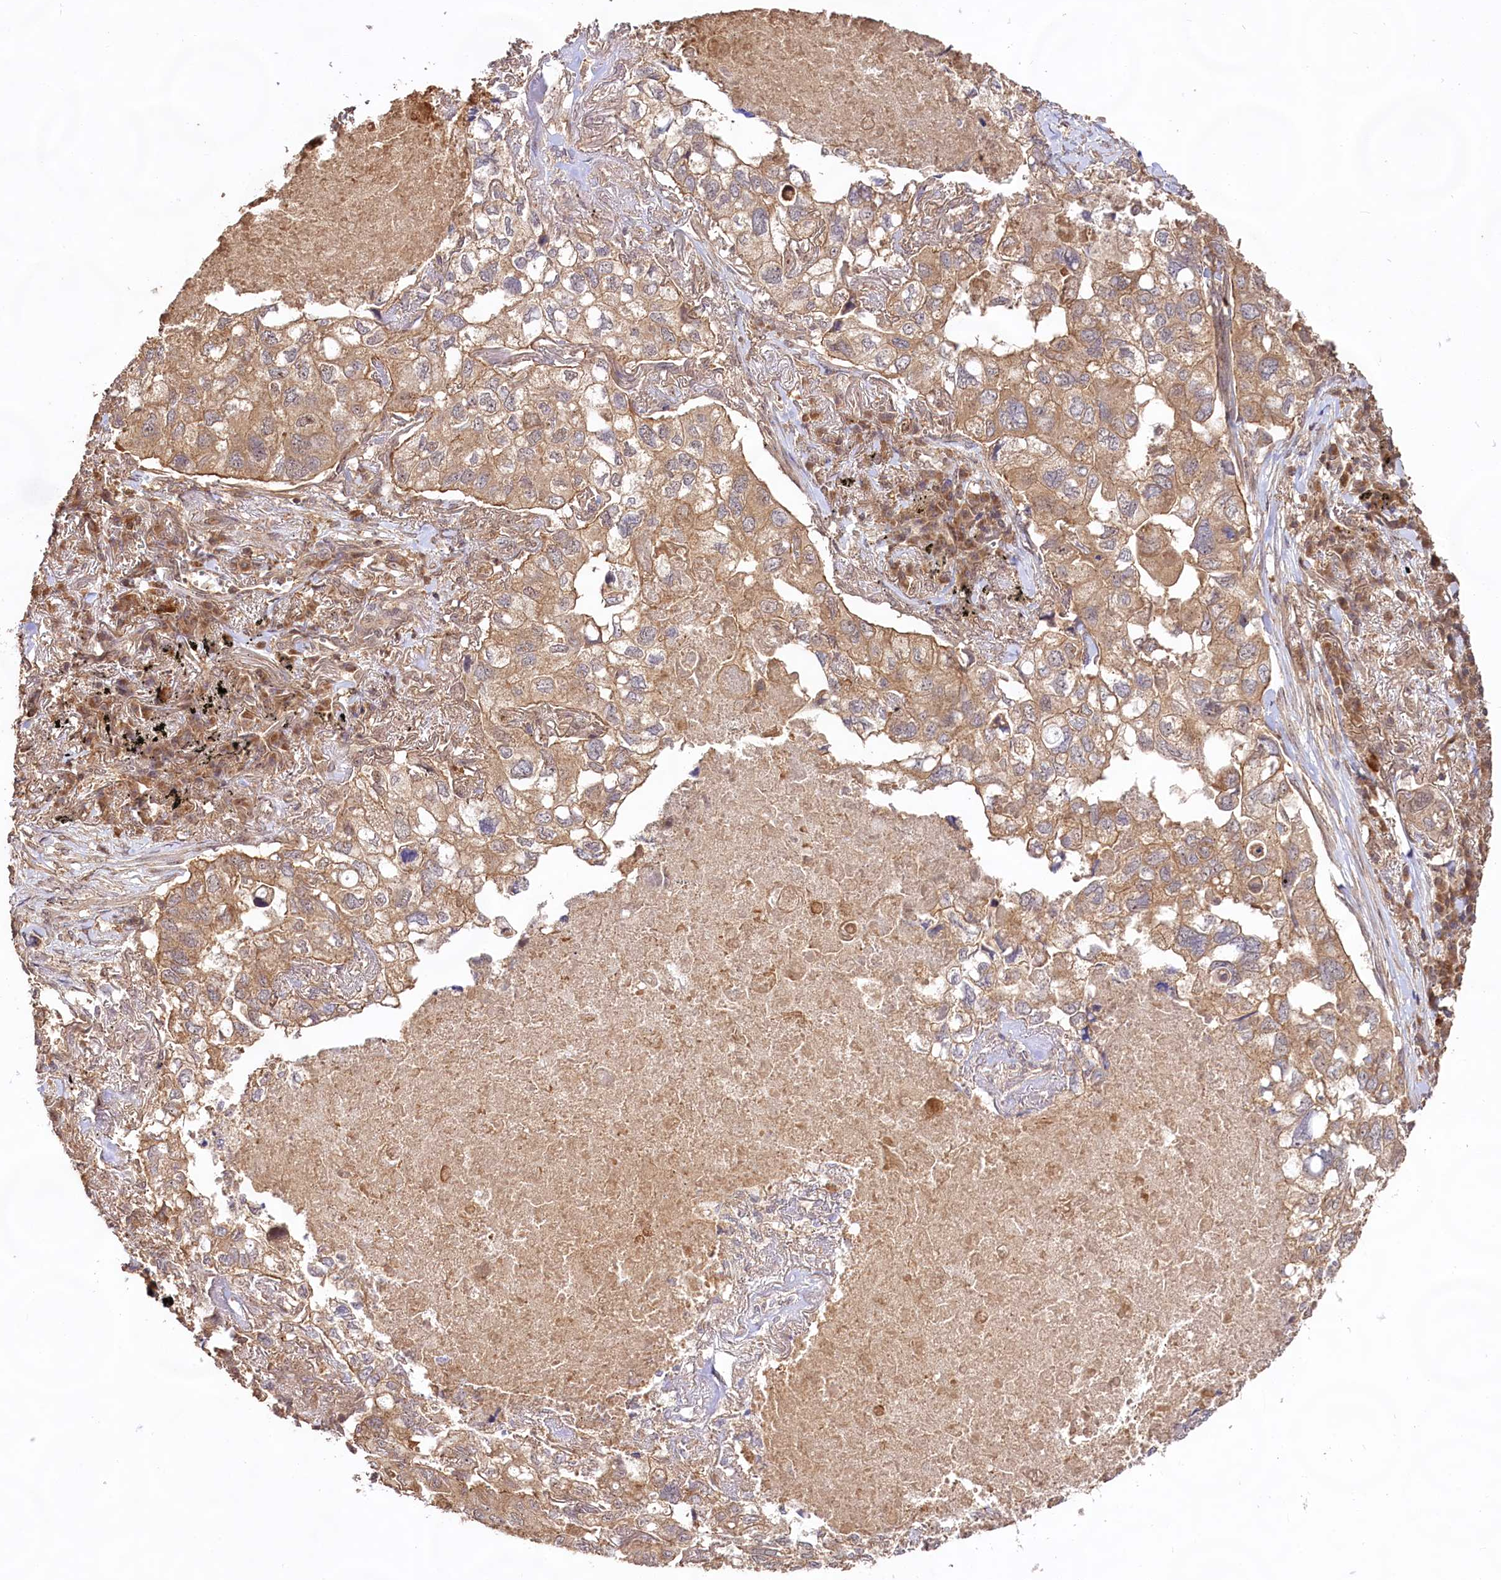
{"staining": {"intensity": "moderate", "quantity": ">75%", "location": "cytoplasmic/membranous"}, "tissue": "lung cancer", "cell_type": "Tumor cells", "image_type": "cancer", "snomed": [{"axis": "morphology", "description": "Adenocarcinoma, NOS"}, {"axis": "topography", "description": "Lung"}], "caption": "Immunohistochemistry (IHC) of human lung cancer shows medium levels of moderate cytoplasmic/membranous expression in about >75% of tumor cells. (brown staining indicates protein expression, while blue staining denotes nuclei).", "gene": "RRP8", "patient": {"sex": "male", "age": 65}}